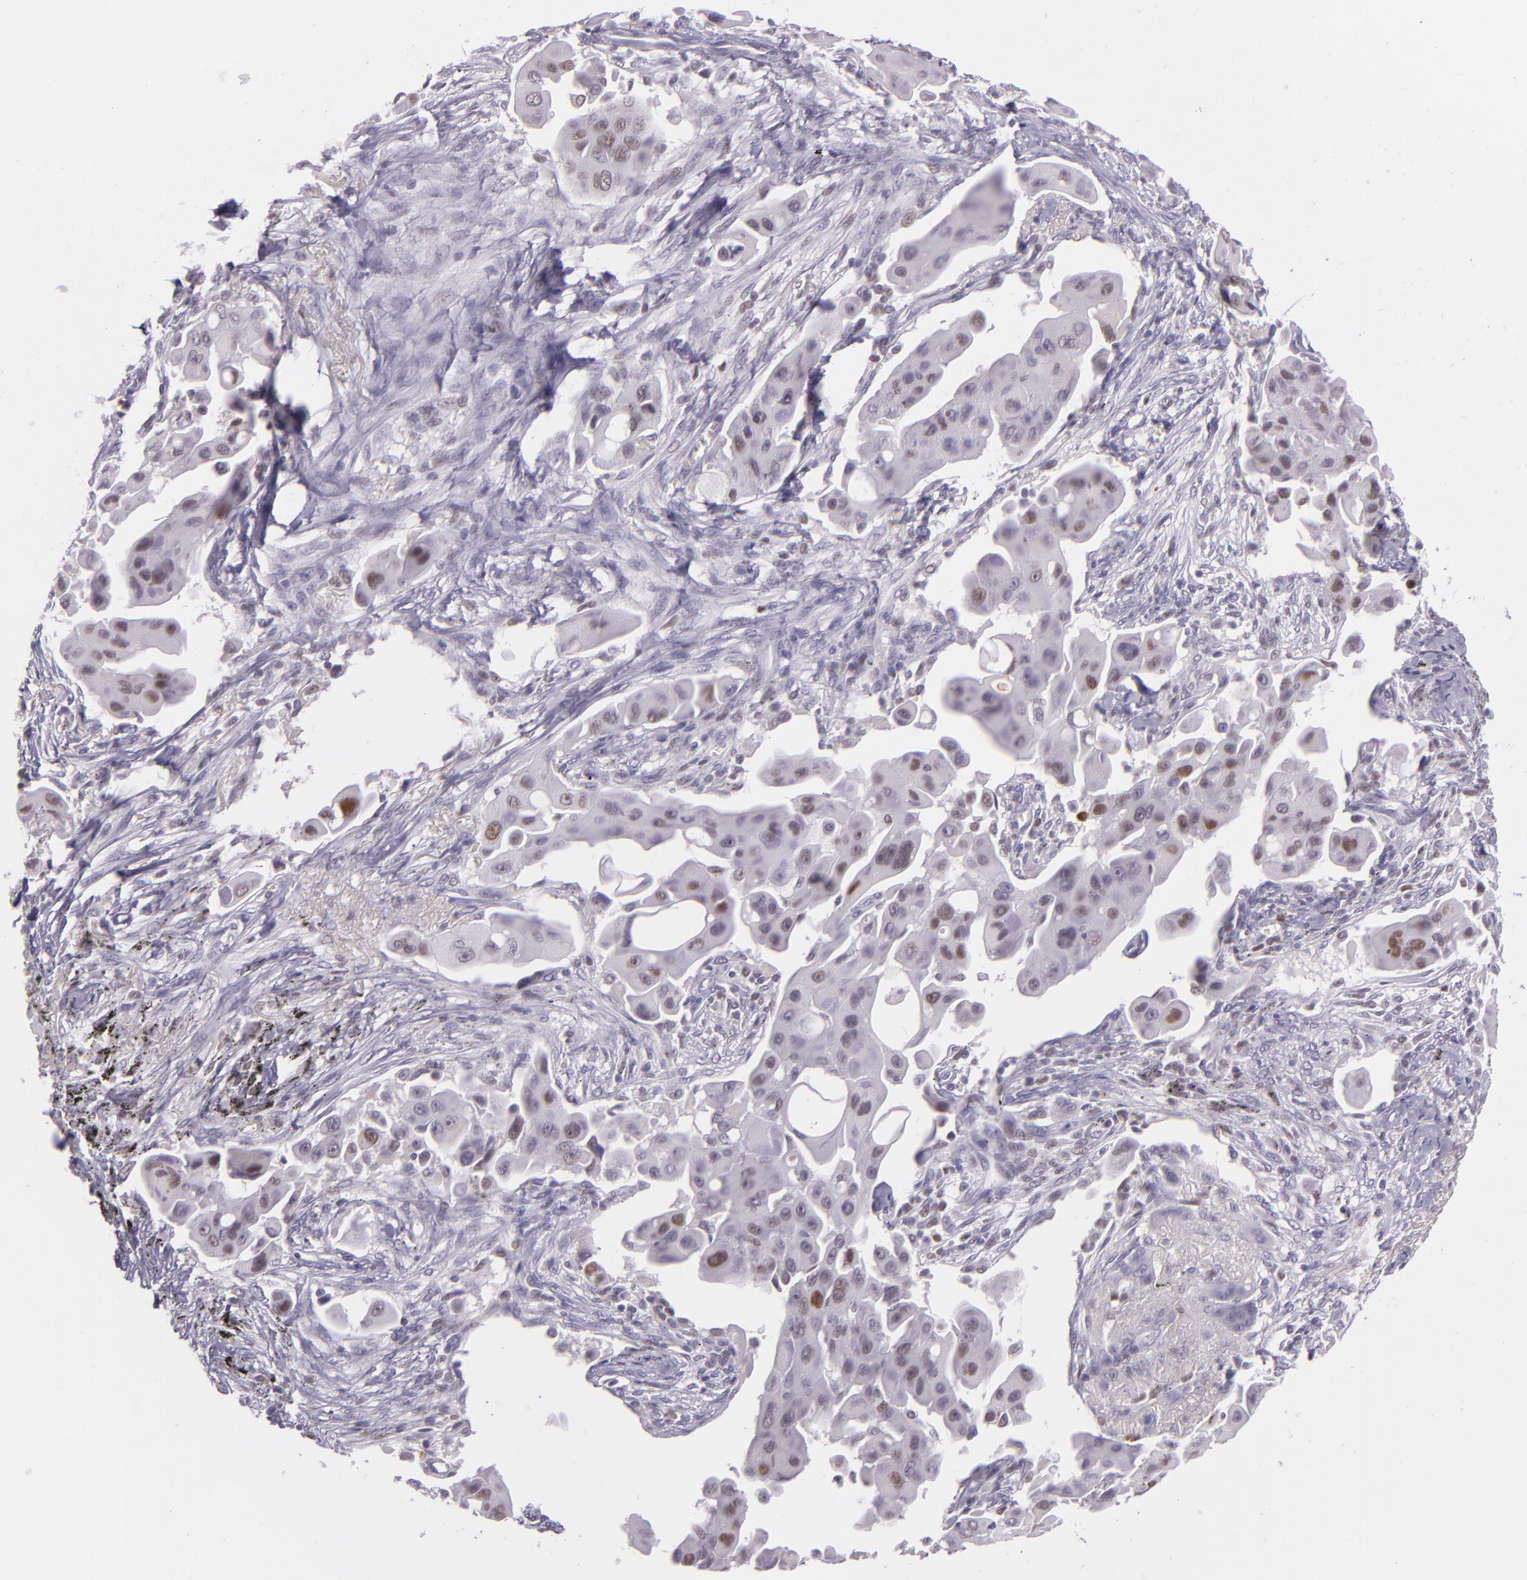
{"staining": {"intensity": "weak", "quantity": "<25%", "location": "nuclear"}, "tissue": "lung cancer", "cell_type": "Tumor cells", "image_type": "cancer", "snomed": [{"axis": "morphology", "description": "Adenocarcinoma, NOS"}, {"axis": "topography", "description": "Lung"}], "caption": "This is an IHC micrograph of lung cancer (adenocarcinoma). There is no expression in tumor cells.", "gene": "CHEK2", "patient": {"sex": "male", "age": 68}}